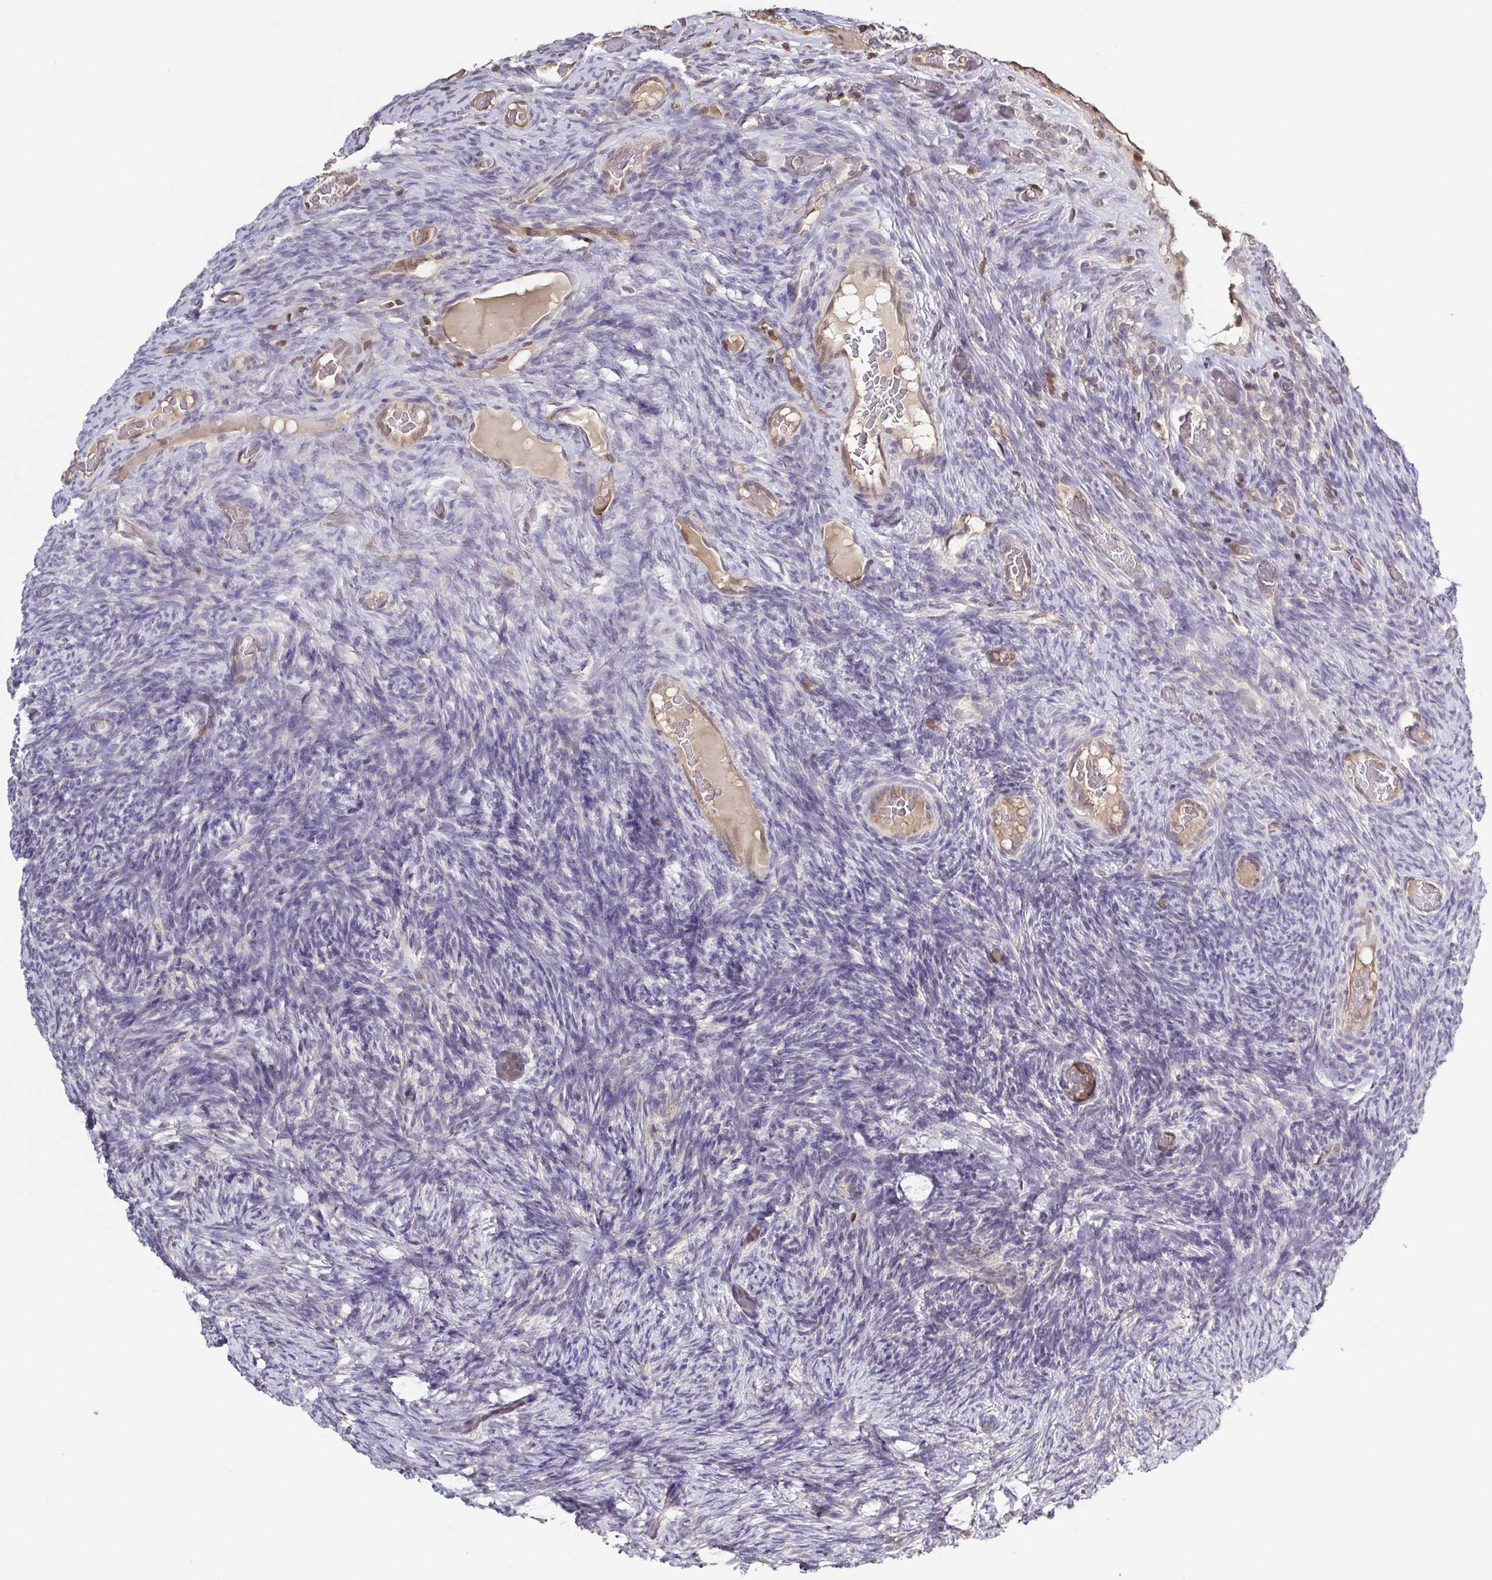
{"staining": {"intensity": "negative", "quantity": "none", "location": "none"}, "tissue": "ovary", "cell_type": "Ovarian stroma cells", "image_type": "normal", "snomed": [{"axis": "morphology", "description": "Normal tissue, NOS"}, {"axis": "topography", "description": "Ovary"}], "caption": "Immunohistochemistry micrograph of benign ovary: human ovary stained with DAB (3,3'-diaminobenzidine) demonstrates no significant protein positivity in ovarian stroma cells.", "gene": "PSMB9", "patient": {"sex": "female", "age": 34}}